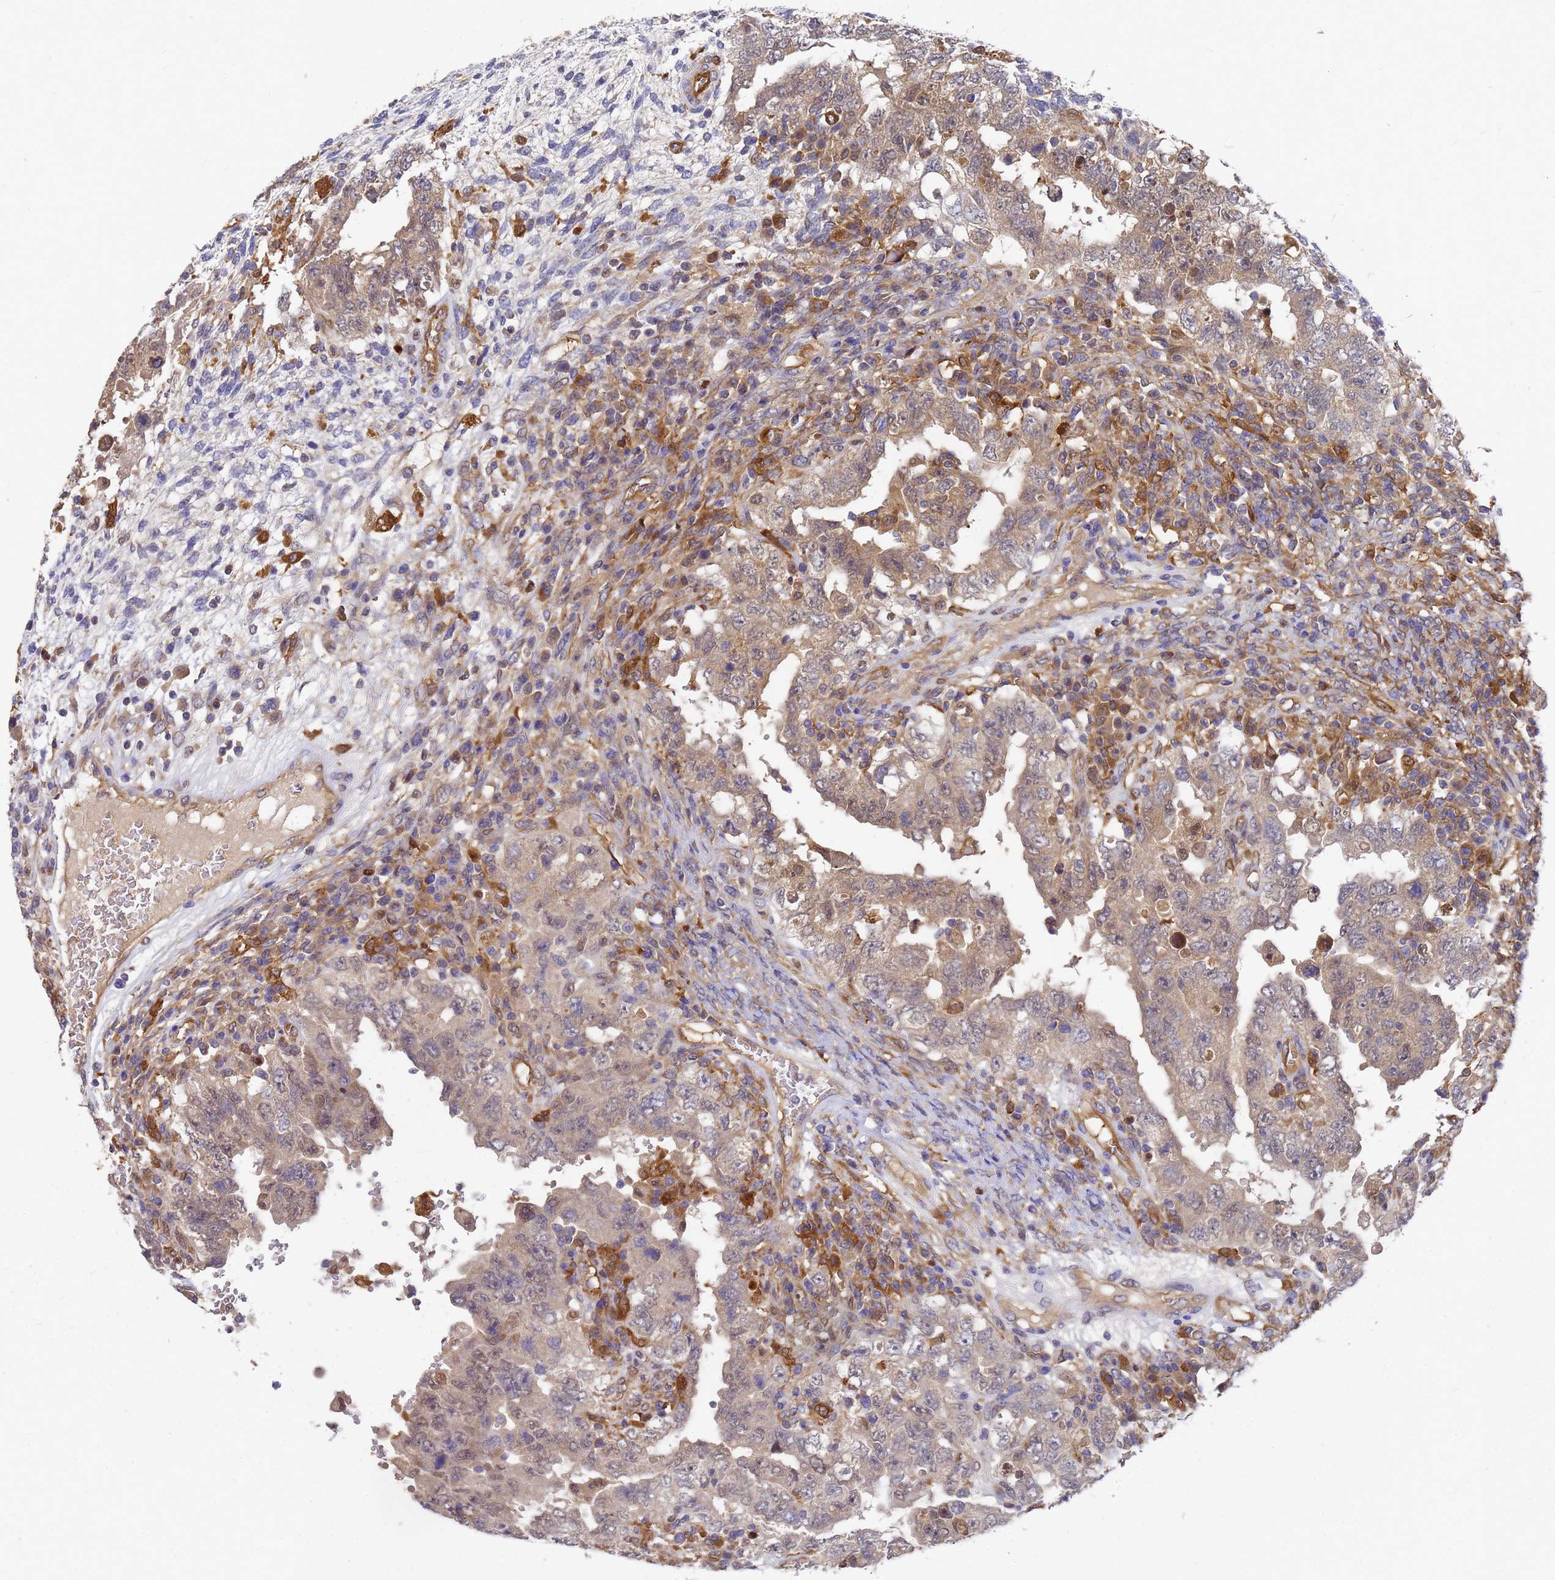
{"staining": {"intensity": "weak", "quantity": "25%-75%", "location": "cytoplasmic/membranous"}, "tissue": "testis cancer", "cell_type": "Tumor cells", "image_type": "cancer", "snomed": [{"axis": "morphology", "description": "Carcinoma, Embryonal, NOS"}, {"axis": "topography", "description": "Testis"}], "caption": "Weak cytoplasmic/membranous staining for a protein is identified in about 25%-75% of tumor cells of testis embryonal carcinoma using immunohistochemistry (IHC).", "gene": "SLC35E2B", "patient": {"sex": "male", "age": 26}}